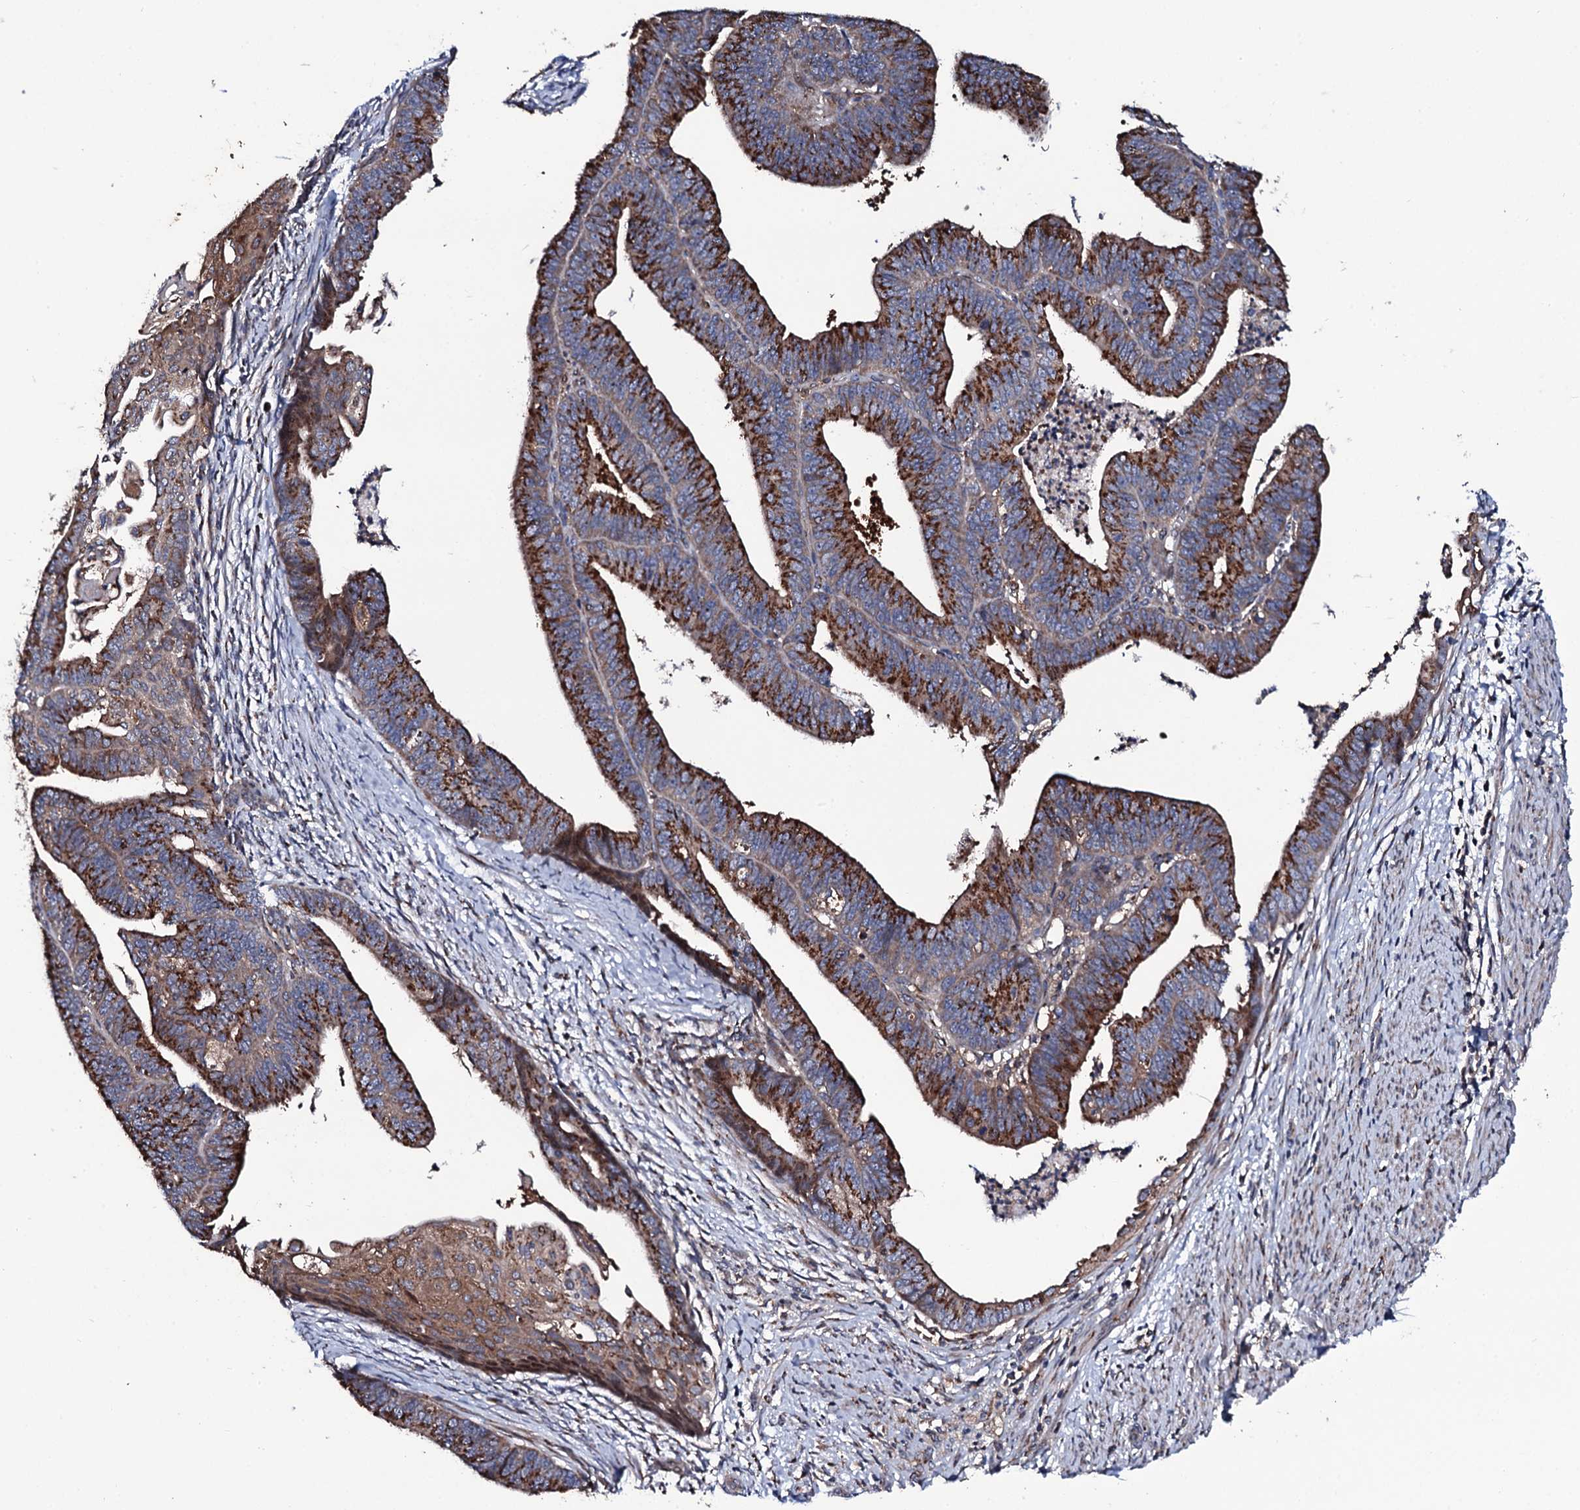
{"staining": {"intensity": "moderate", "quantity": "25%-75%", "location": "cytoplasmic/membranous"}, "tissue": "endometrial cancer", "cell_type": "Tumor cells", "image_type": "cancer", "snomed": [{"axis": "morphology", "description": "Adenocarcinoma, NOS"}, {"axis": "topography", "description": "Endometrium"}], "caption": "The immunohistochemical stain highlights moderate cytoplasmic/membranous expression in tumor cells of endometrial adenocarcinoma tissue.", "gene": "PLET1", "patient": {"sex": "female", "age": 73}}